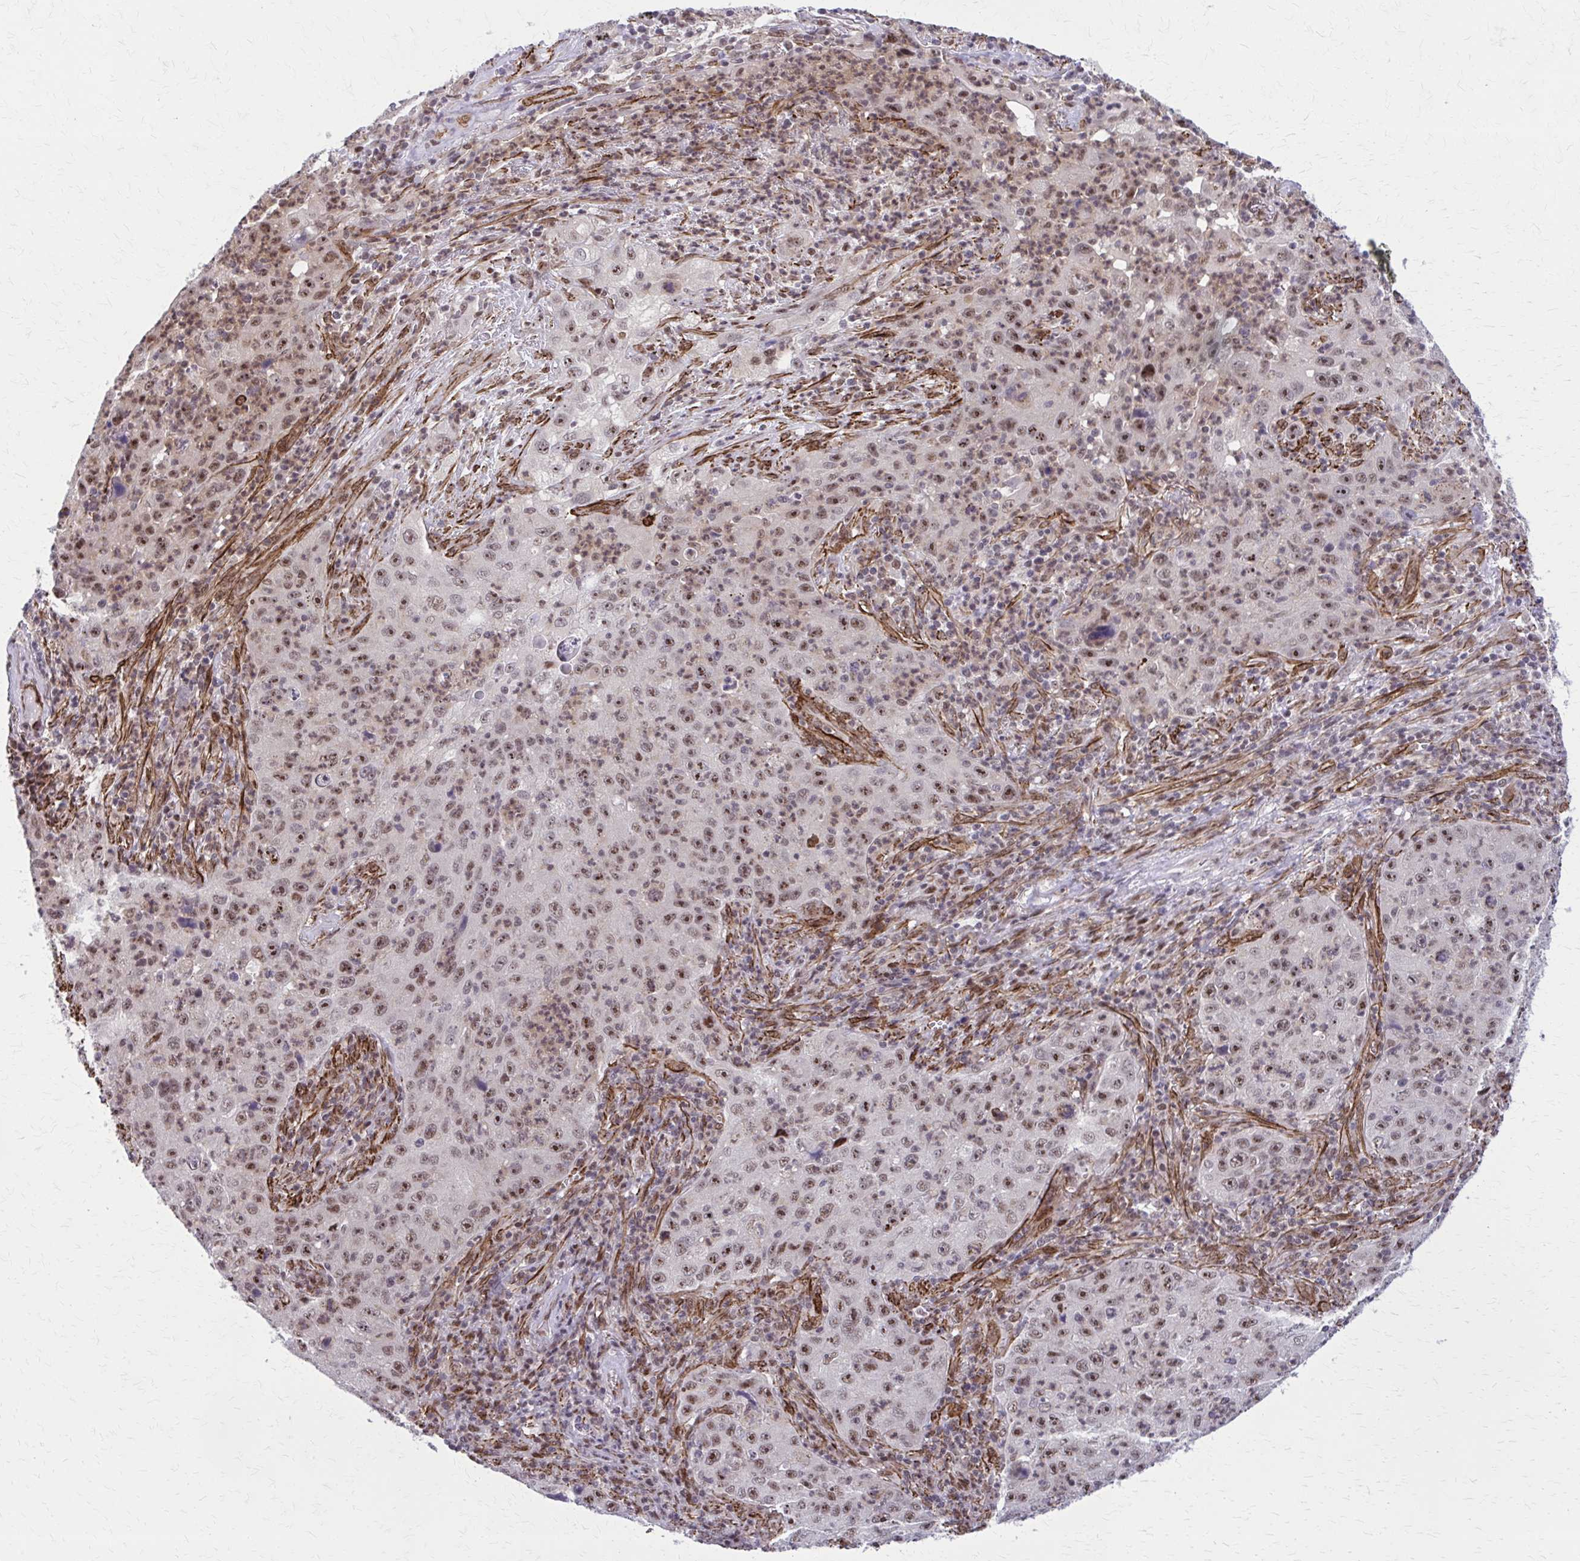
{"staining": {"intensity": "moderate", "quantity": ">75%", "location": "nuclear"}, "tissue": "lung cancer", "cell_type": "Tumor cells", "image_type": "cancer", "snomed": [{"axis": "morphology", "description": "Squamous cell carcinoma, NOS"}, {"axis": "topography", "description": "Lung"}], "caption": "A histopathology image of human lung cancer (squamous cell carcinoma) stained for a protein exhibits moderate nuclear brown staining in tumor cells.", "gene": "NRBF2", "patient": {"sex": "male", "age": 71}}